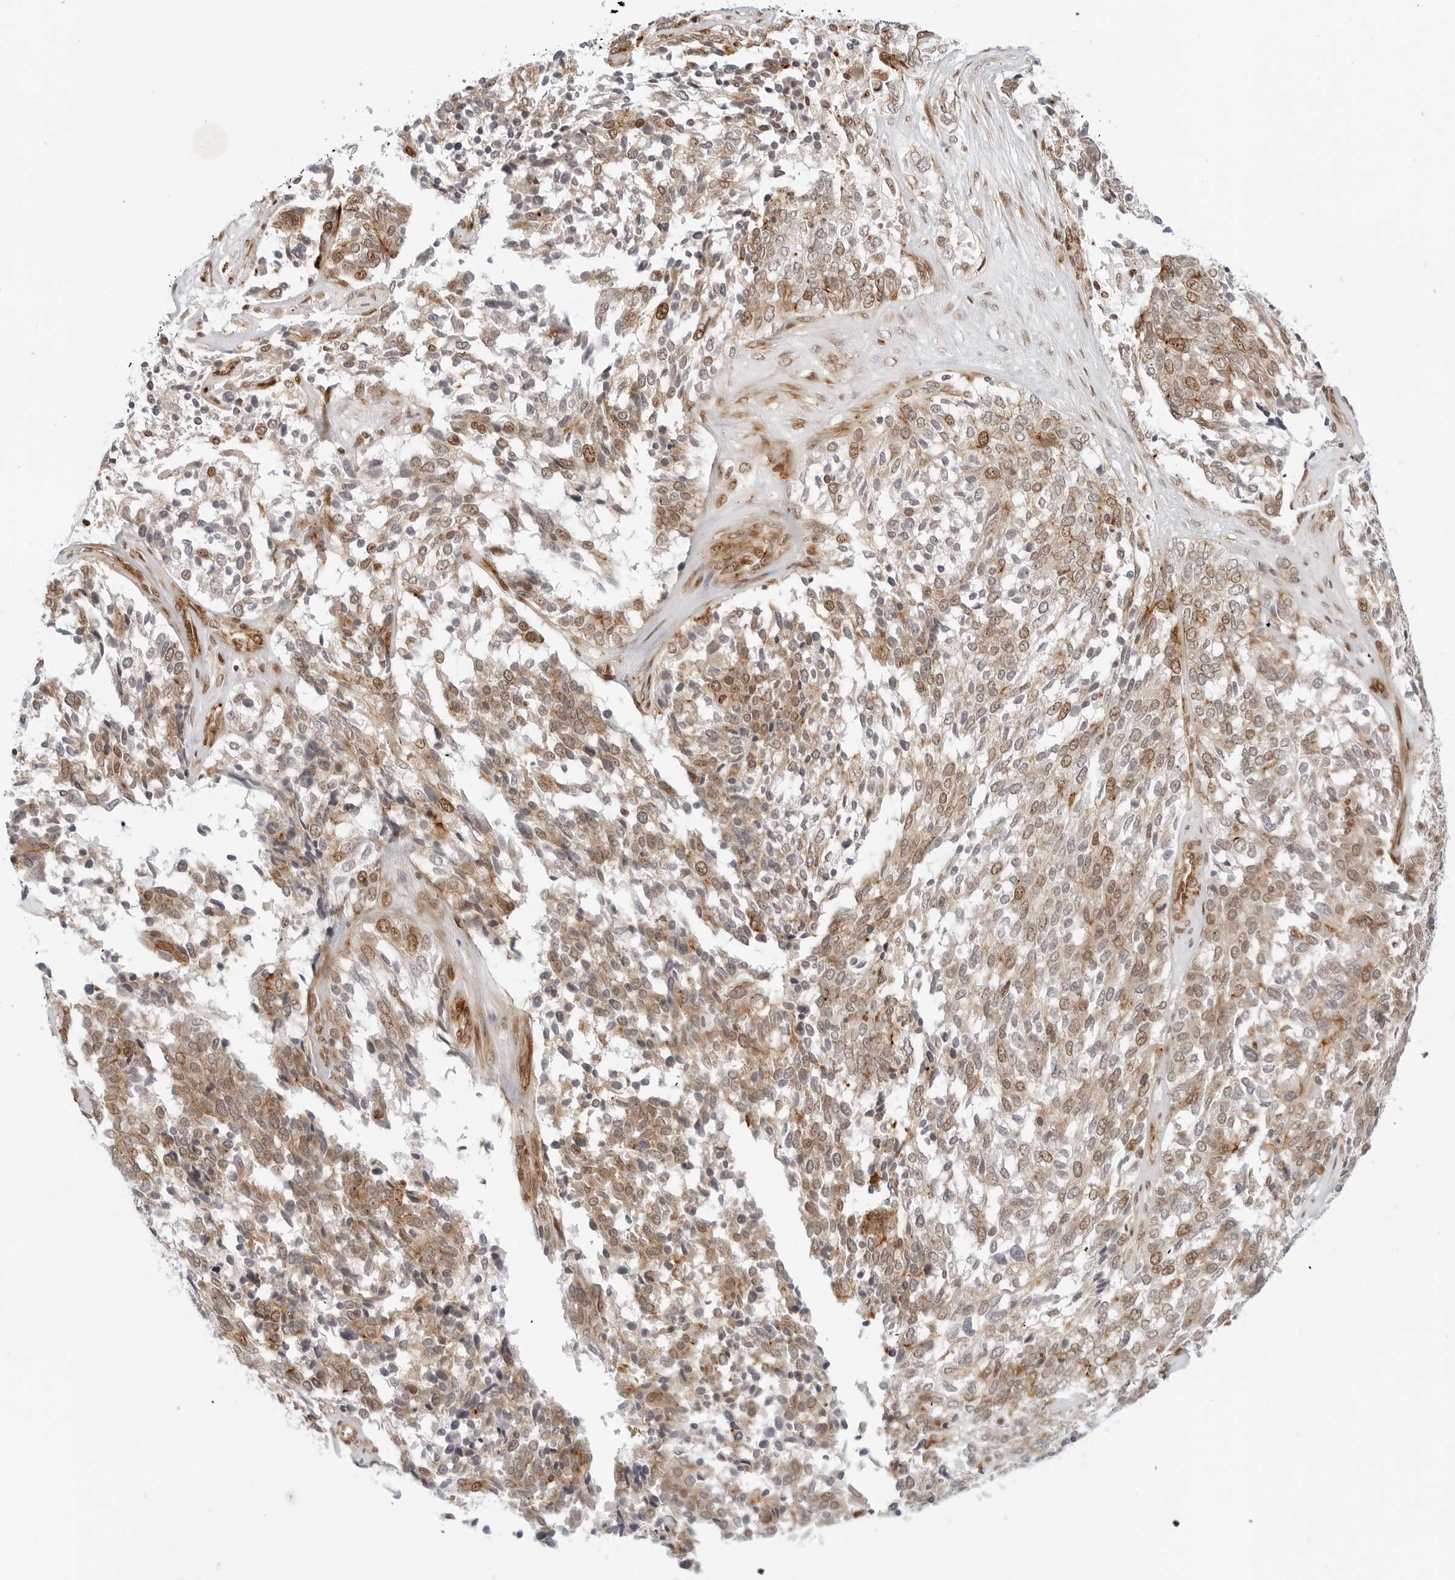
{"staining": {"intensity": "moderate", "quantity": "25%-75%", "location": "nuclear"}, "tissue": "ovarian cancer", "cell_type": "Tumor cells", "image_type": "cancer", "snomed": [{"axis": "morphology", "description": "Cystadenocarcinoma, serous, NOS"}, {"axis": "topography", "description": "Ovary"}], "caption": "Ovarian cancer stained for a protein reveals moderate nuclear positivity in tumor cells.", "gene": "ZNF613", "patient": {"sex": "female", "age": 44}}